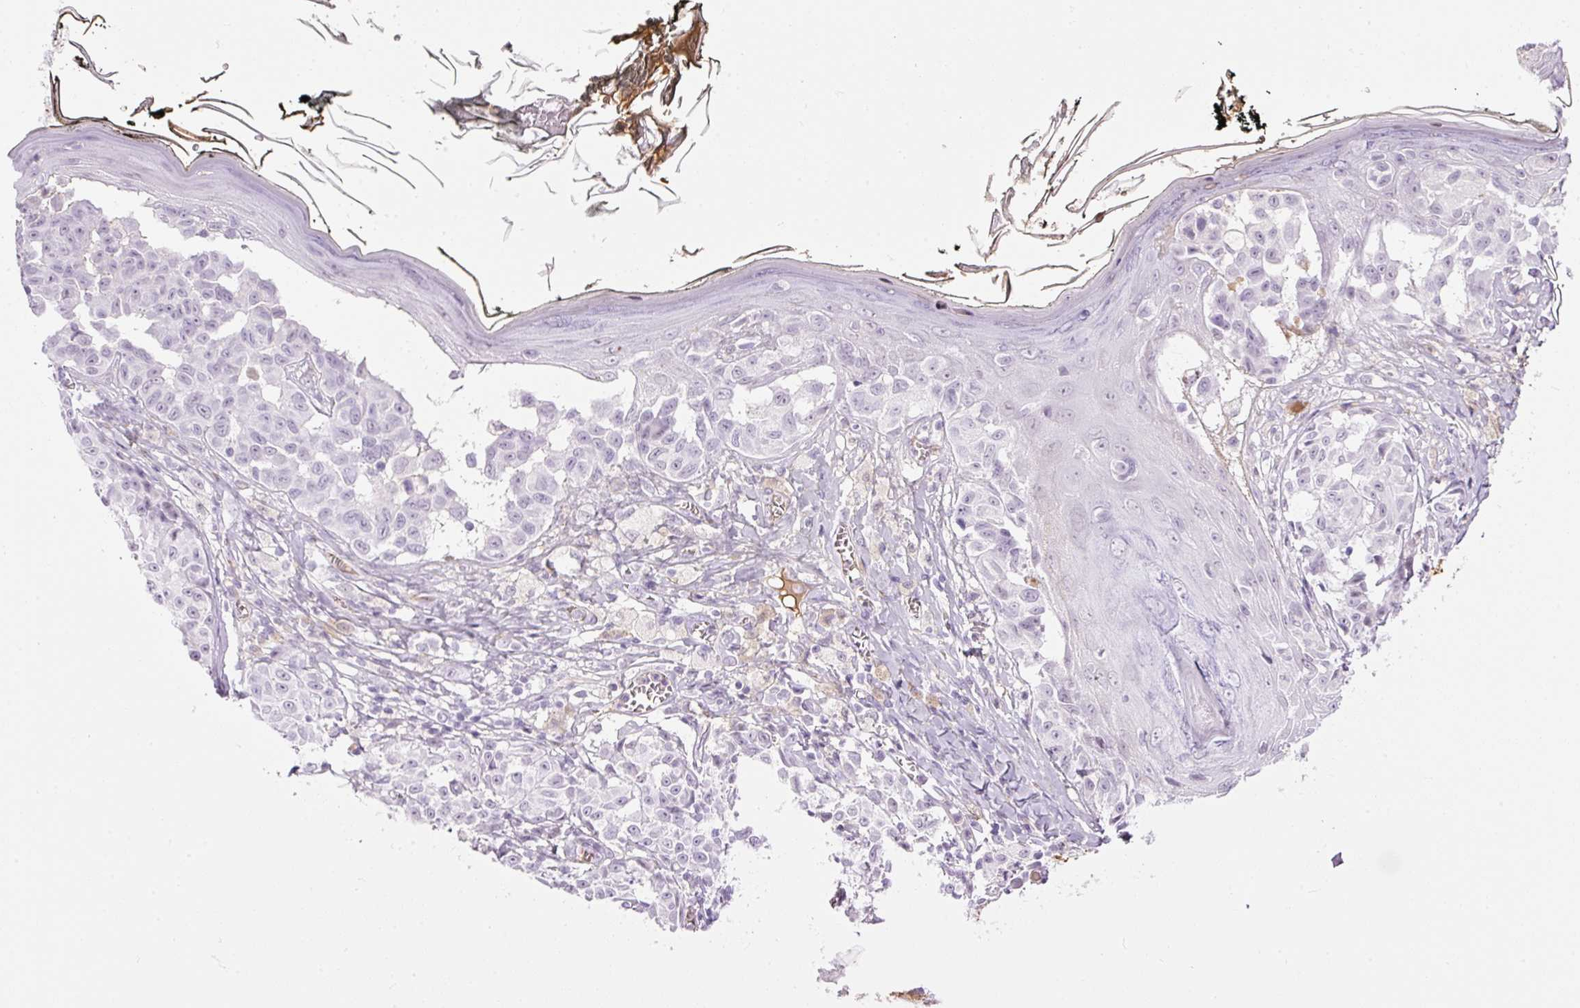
{"staining": {"intensity": "negative", "quantity": "none", "location": "none"}, "tissue": "melanoma", "cell_type": "Tumor cells", "image_type": "cancer", "snomed": [{"axis": "morphology", "description": "Malignant melanoma, NOS"}, {"axis": "topography", "description": "Skin"}], "caption": "An immunohistochemistry (IHC) histopathology image of malignant melanoma is shown. There is no staining in tumor cells of malignant melanoma.", "gene": "PRPF38B", "patient": {"sex": "female", "age": 43}}